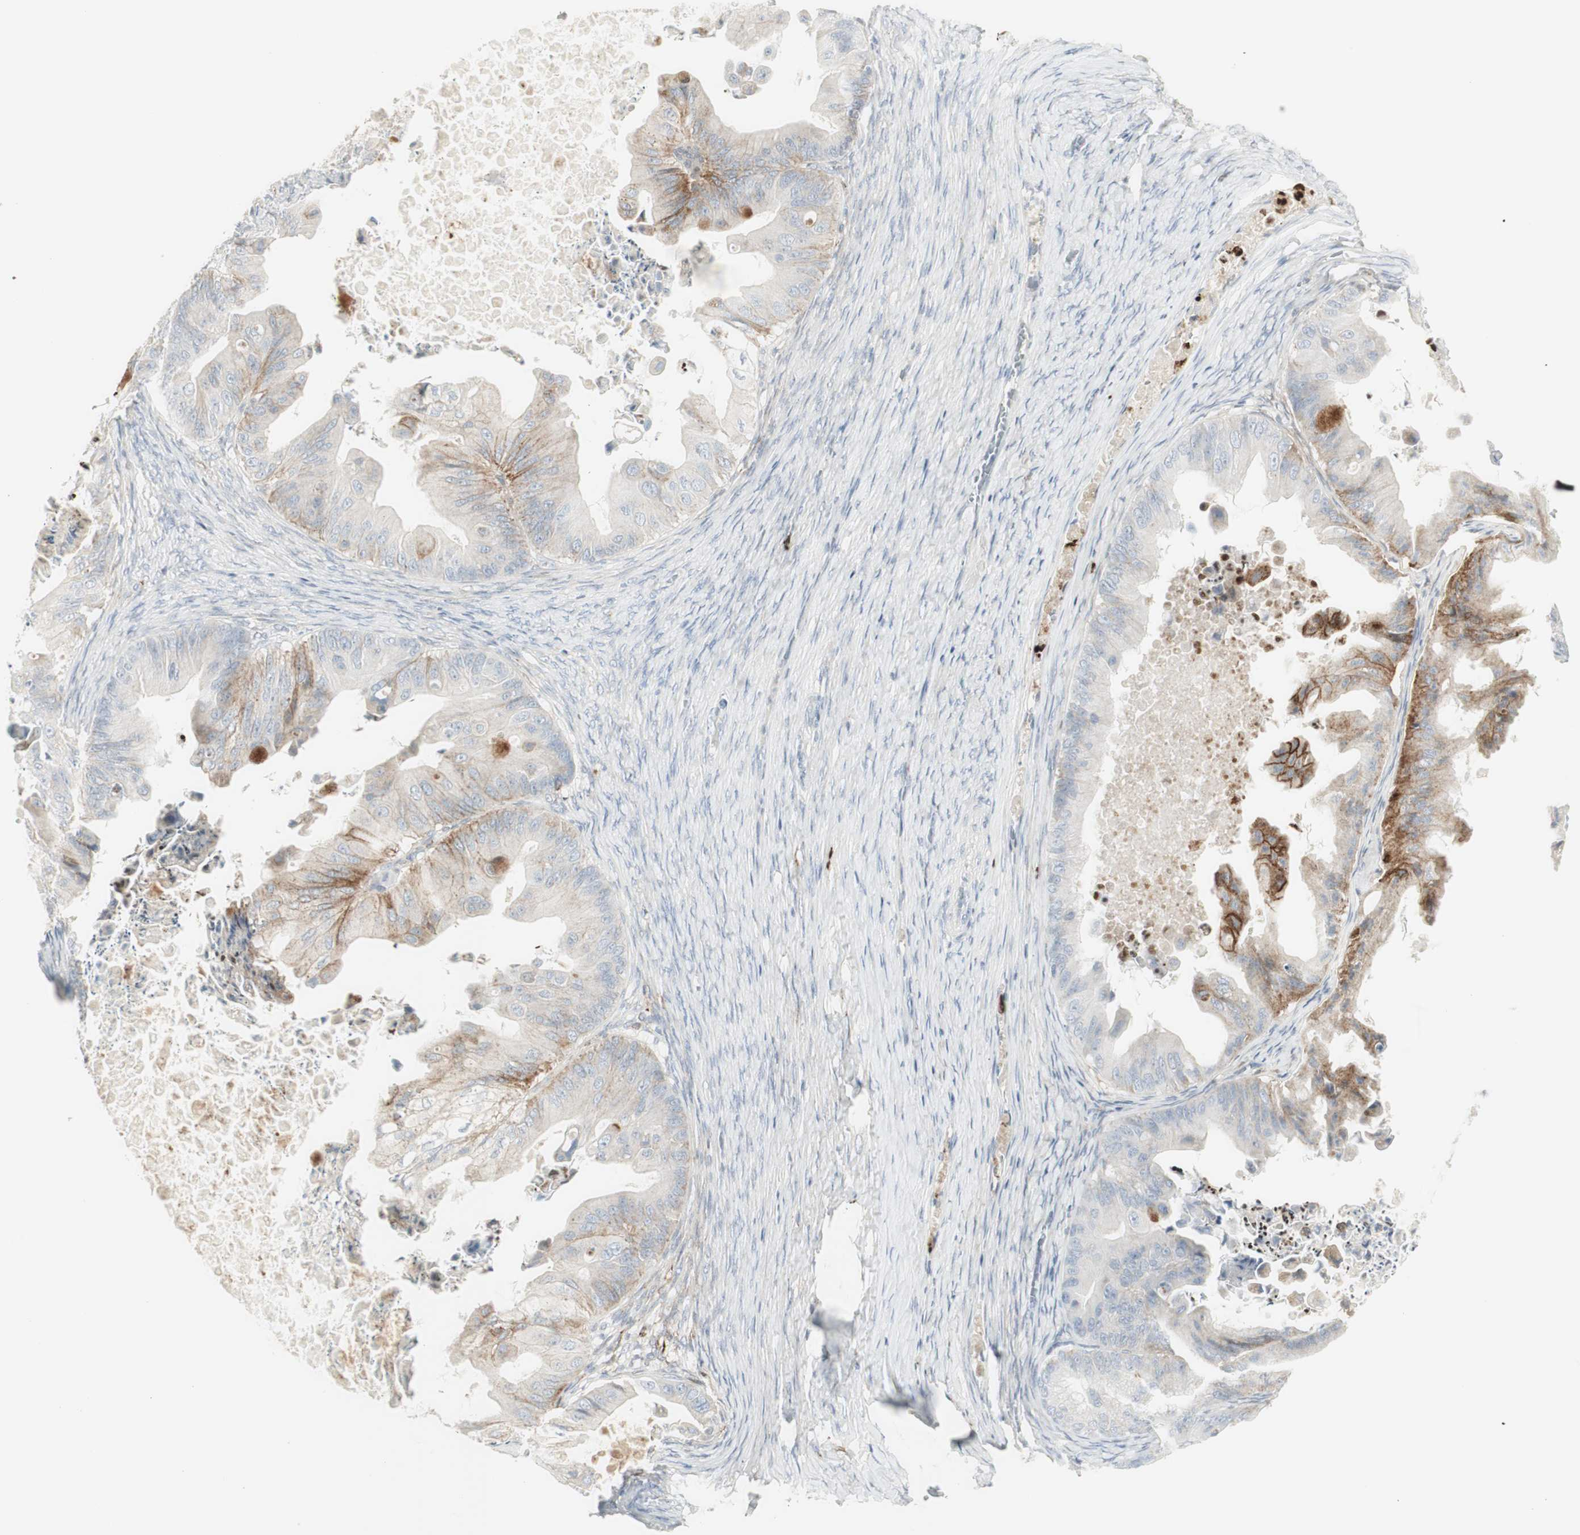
{"staining": {"intensity": "weak", "quantity": "25%-75%", "location": "cytoplasmic/membranous"}, "tissue": "ovarian cancer", "cell_type": "Tumor cells", "image_type": "cancer", "snomed": [{"axis": "morphology", "description": "Cystadenocarcinoma, mucinous, NOS"}, {"axis": "topography", "description": "Ovary"}], "caption": "Immunohistochemical staining of ovarian cancer (mucinous cystadenocarcinoma) reveals low levels of weak cytoplasmic/membranous protein expression in about 25%-75% of tumor cells. The protein is shown in brown color, while the nuclei are stained blue.", "gene": "MDK", "patient": {"sex": "female", "age": 37}}